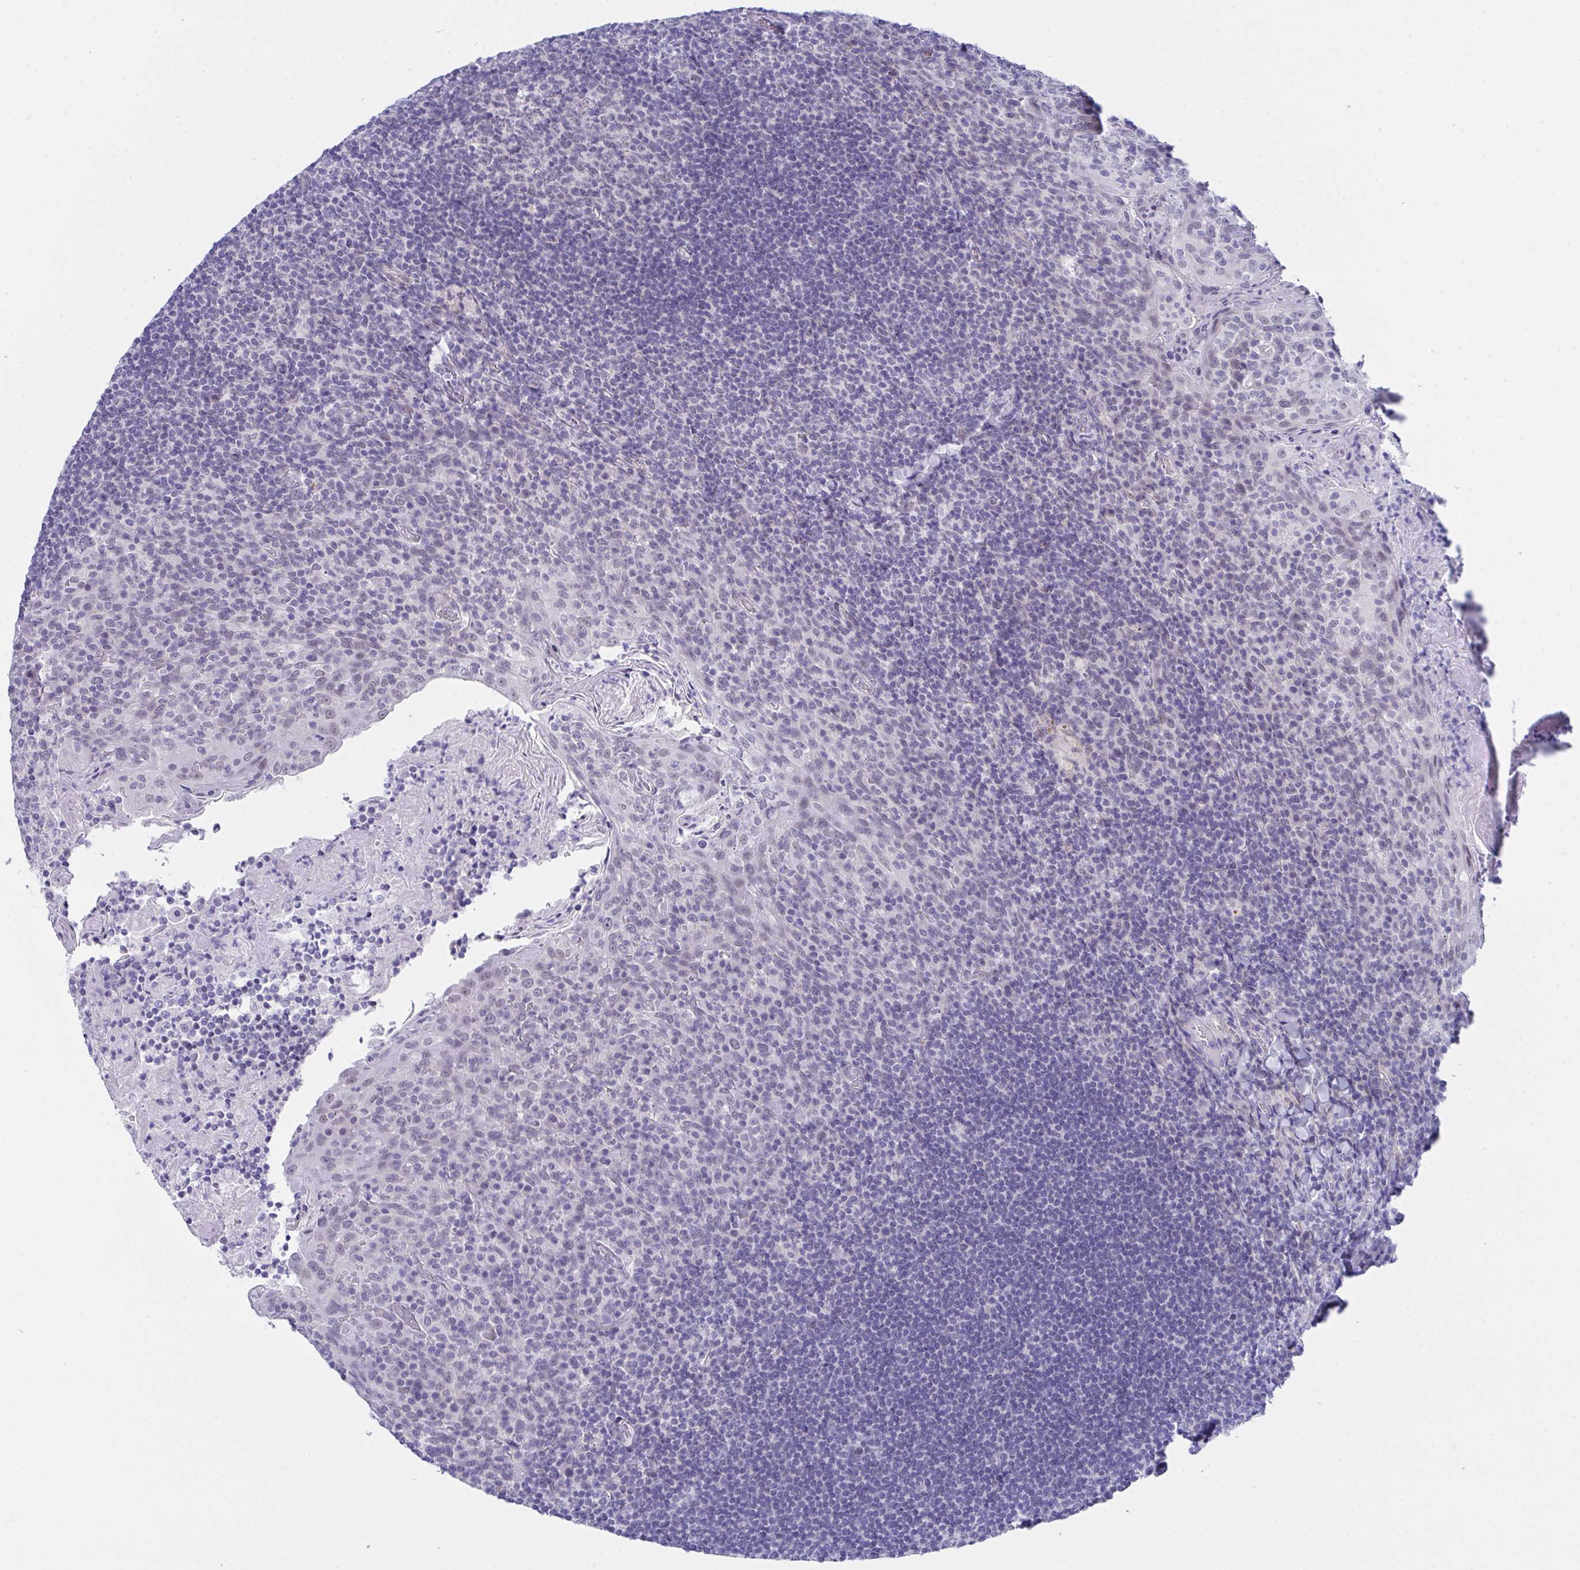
{"staining": {"intensity": "negative", "quantity": "none", "location": "none"}, "tissue": "tonsil", "cell_type": "Germinal center cells", "image_type": "normal", "snomed": [{"axis": "morphology", "description": "Normal tissue, NOS"}, {"axis": "topography", "description": "Tonsil"}], "caption": "Image shows no protein positivity in germinal center cells of normal tonsil.", "gene": "FBXL22", "patient": {"sex": "female", "age": 10}}